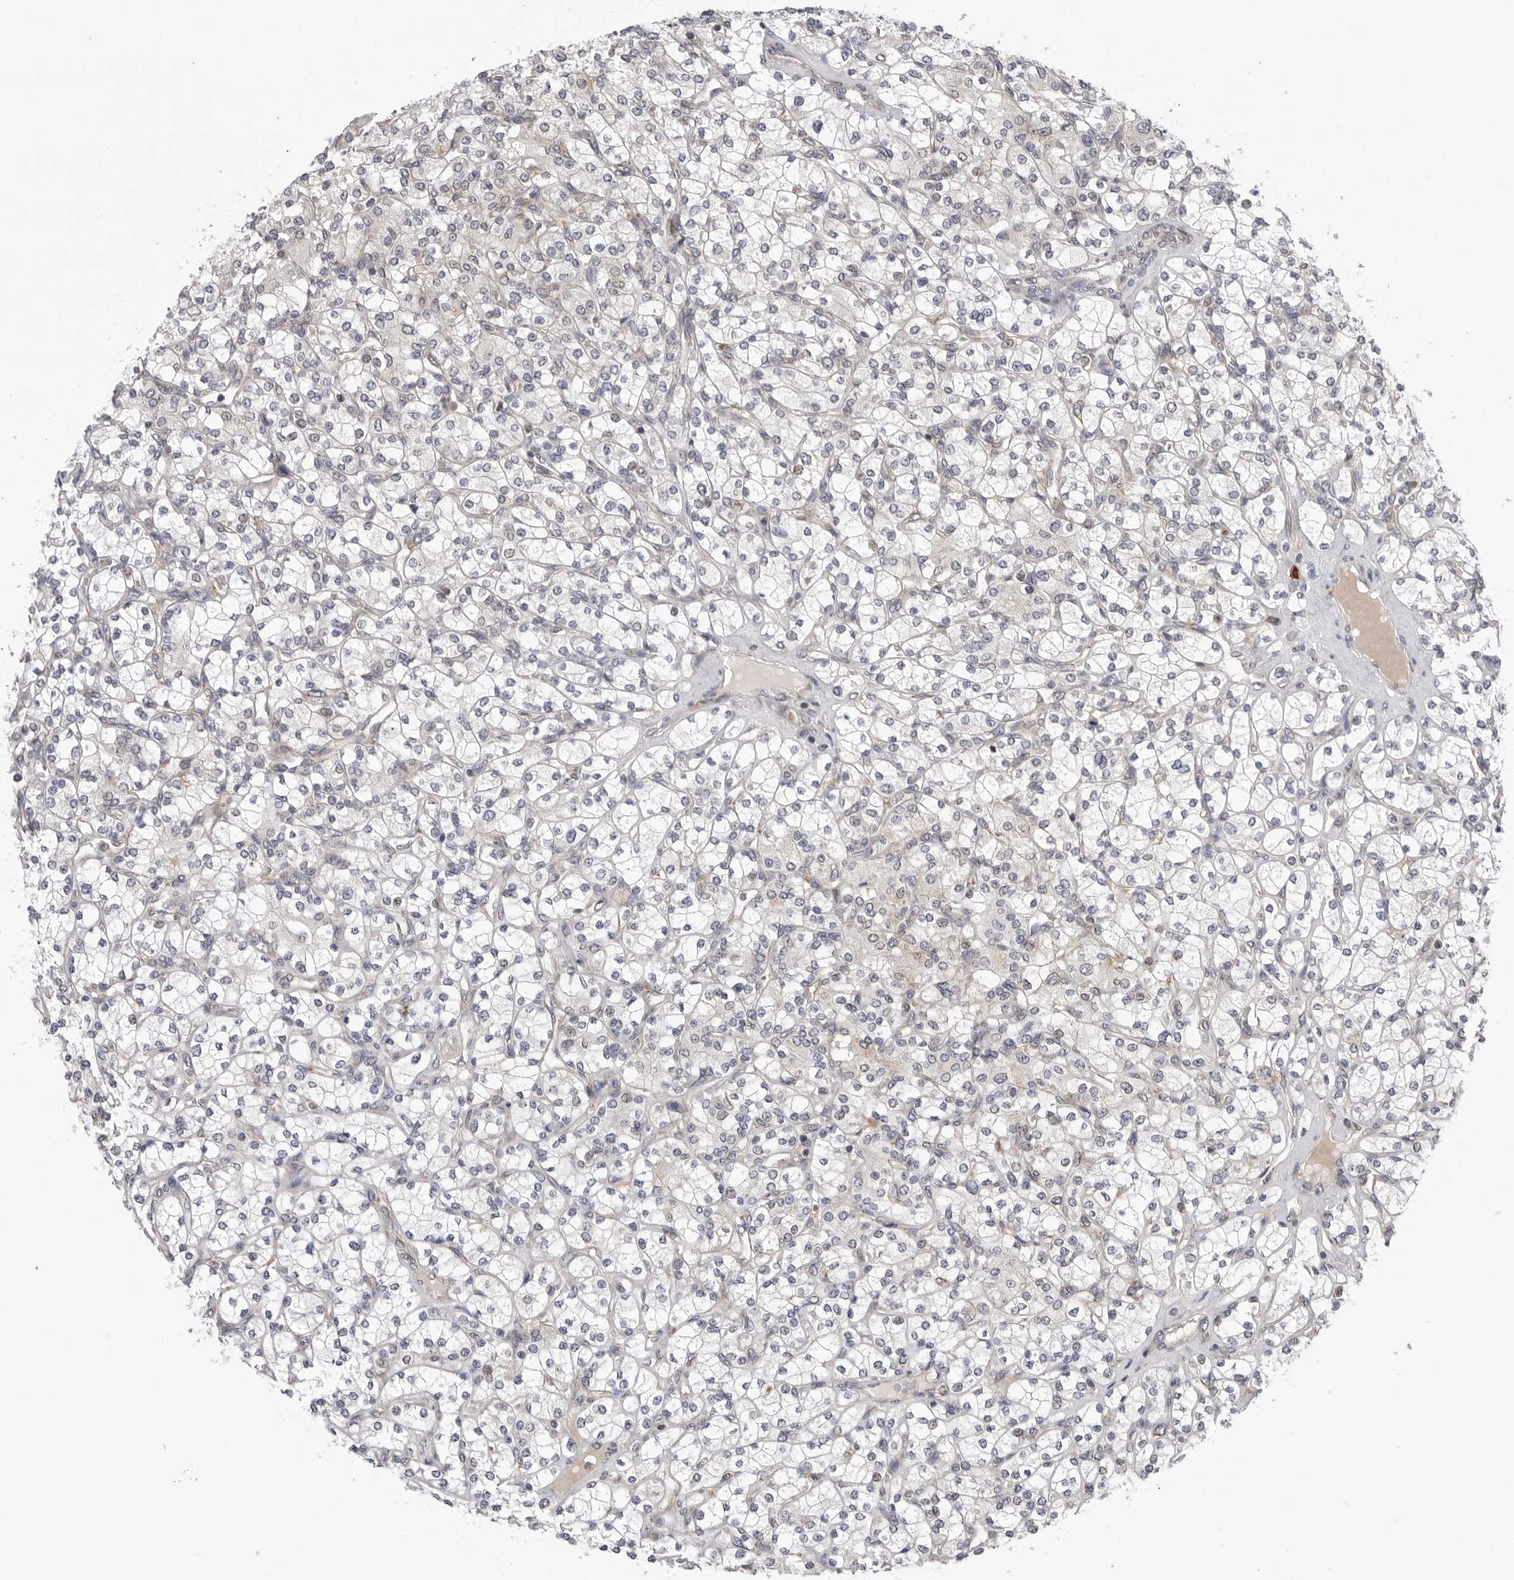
{"staining": {"intensity": "negative", "quantity": "none", "location": "none"}, "tissue": "renal cancer", "cell_type": "Tumor cells", "image_type": "cancer", "snomed": [{"axis": "morphology", "description": "Adenocarcinoma, NOS"}, {"axis": "topography", "description": "Kidney"}], "caption": "The immunohistochemistry (IHC) histopathology image has no significant positivity in tumor cells of renal adenocarcinoma tissue.", "gene": "CDK20", "patient": {"sex": "male", "age": 77}}